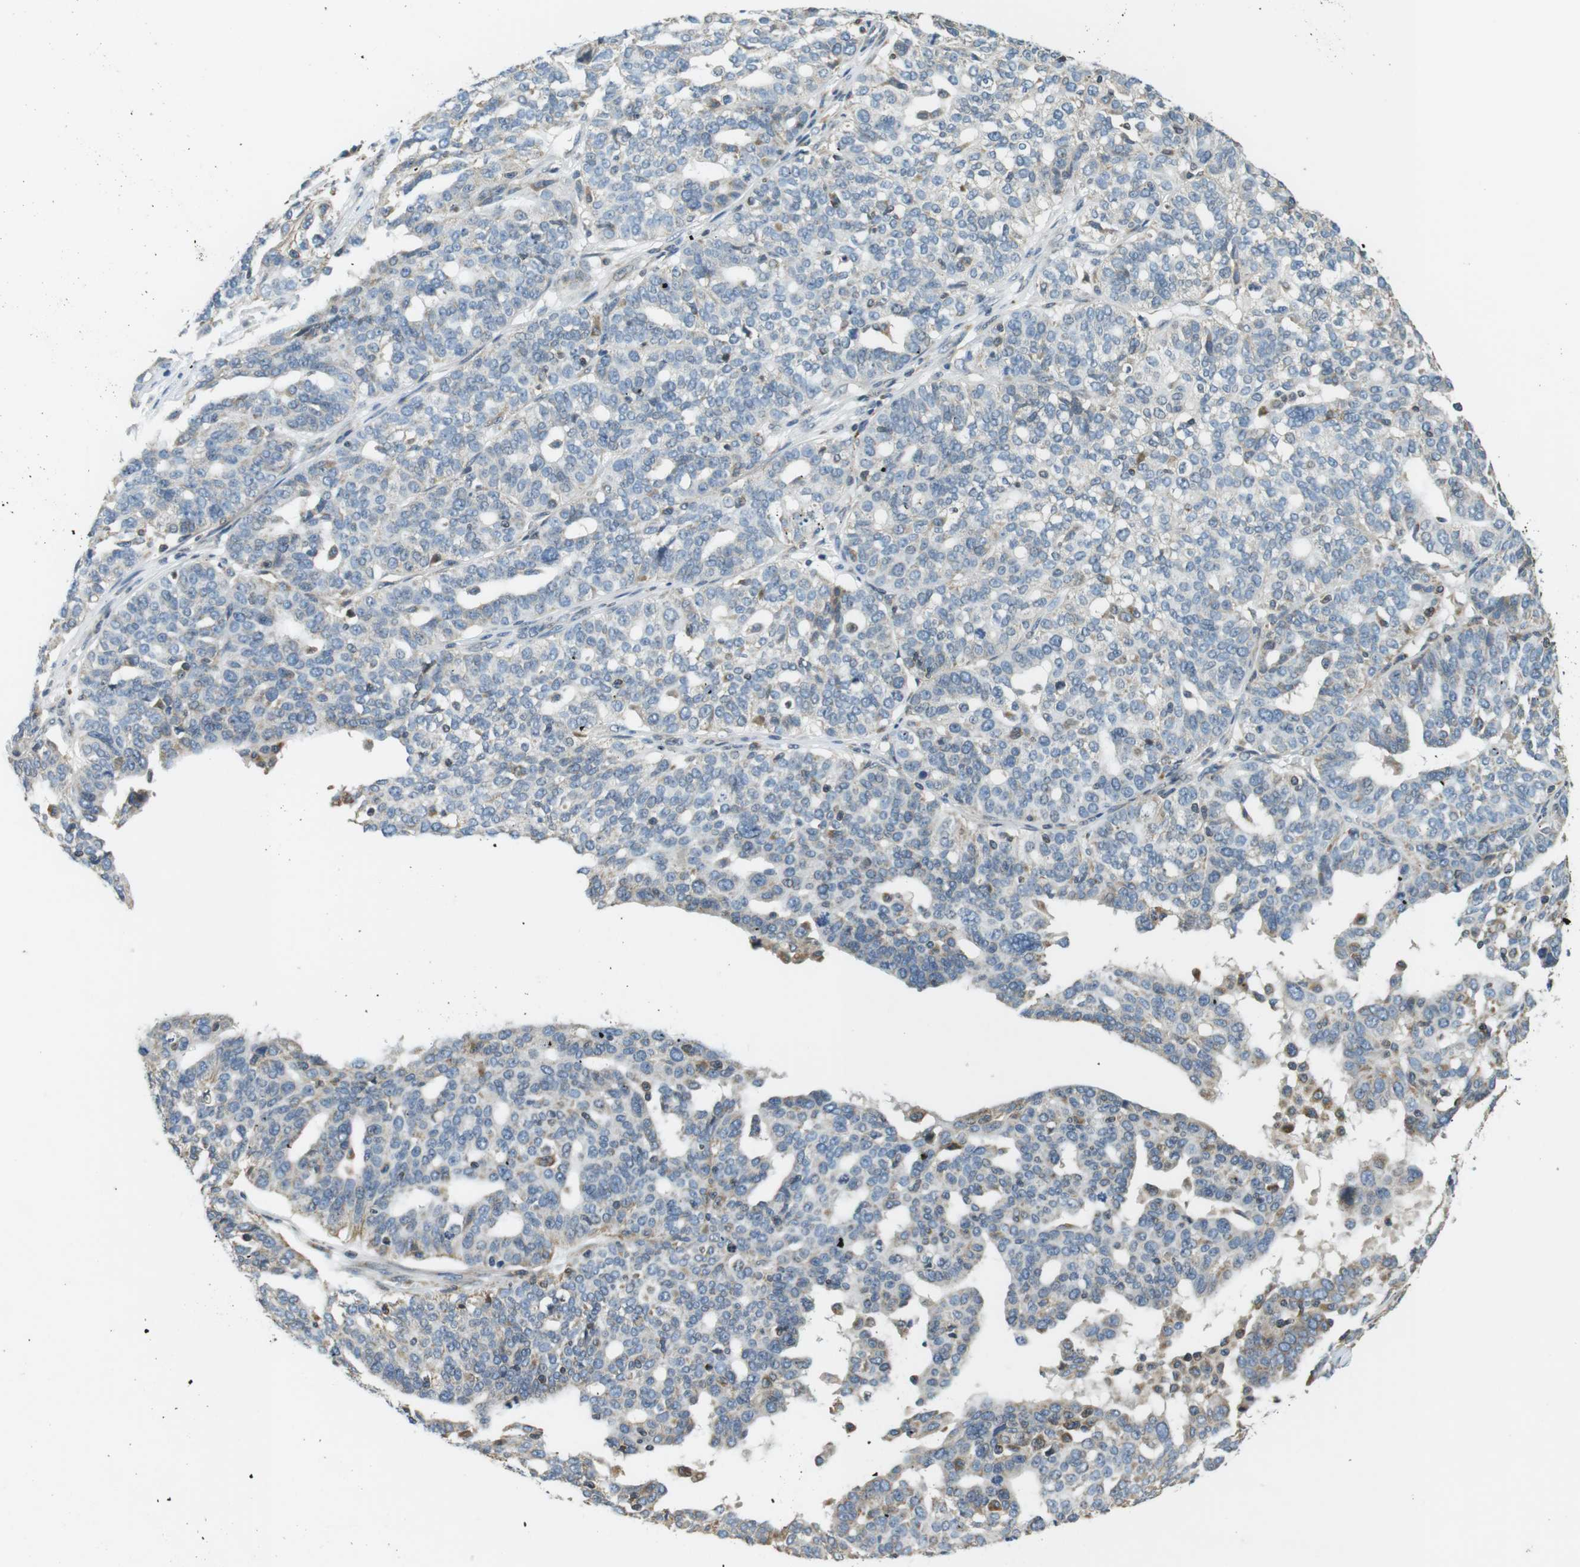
{"staining": {"intensity": "negative", "quantity": "none", "location": "none"}, "tissue": "ovarian cancer", "cell_type": "Tumor cells", "image_type": "cancer", "snomed": [{"axis": "morphology", "description": "Cystadenocarcinoma, serous, NOS"}, {"axis": "topography", "description": "Ovary"}], "caption": "The photomicrograph shows no staining of tumor cells in ovarian serous cystadenocarcinoma. (Brightfield microscopy of DAB immunohistochemistry at high magnification).", "gene": "TMX4", "patient": {"sex": "female", "age": 59}}